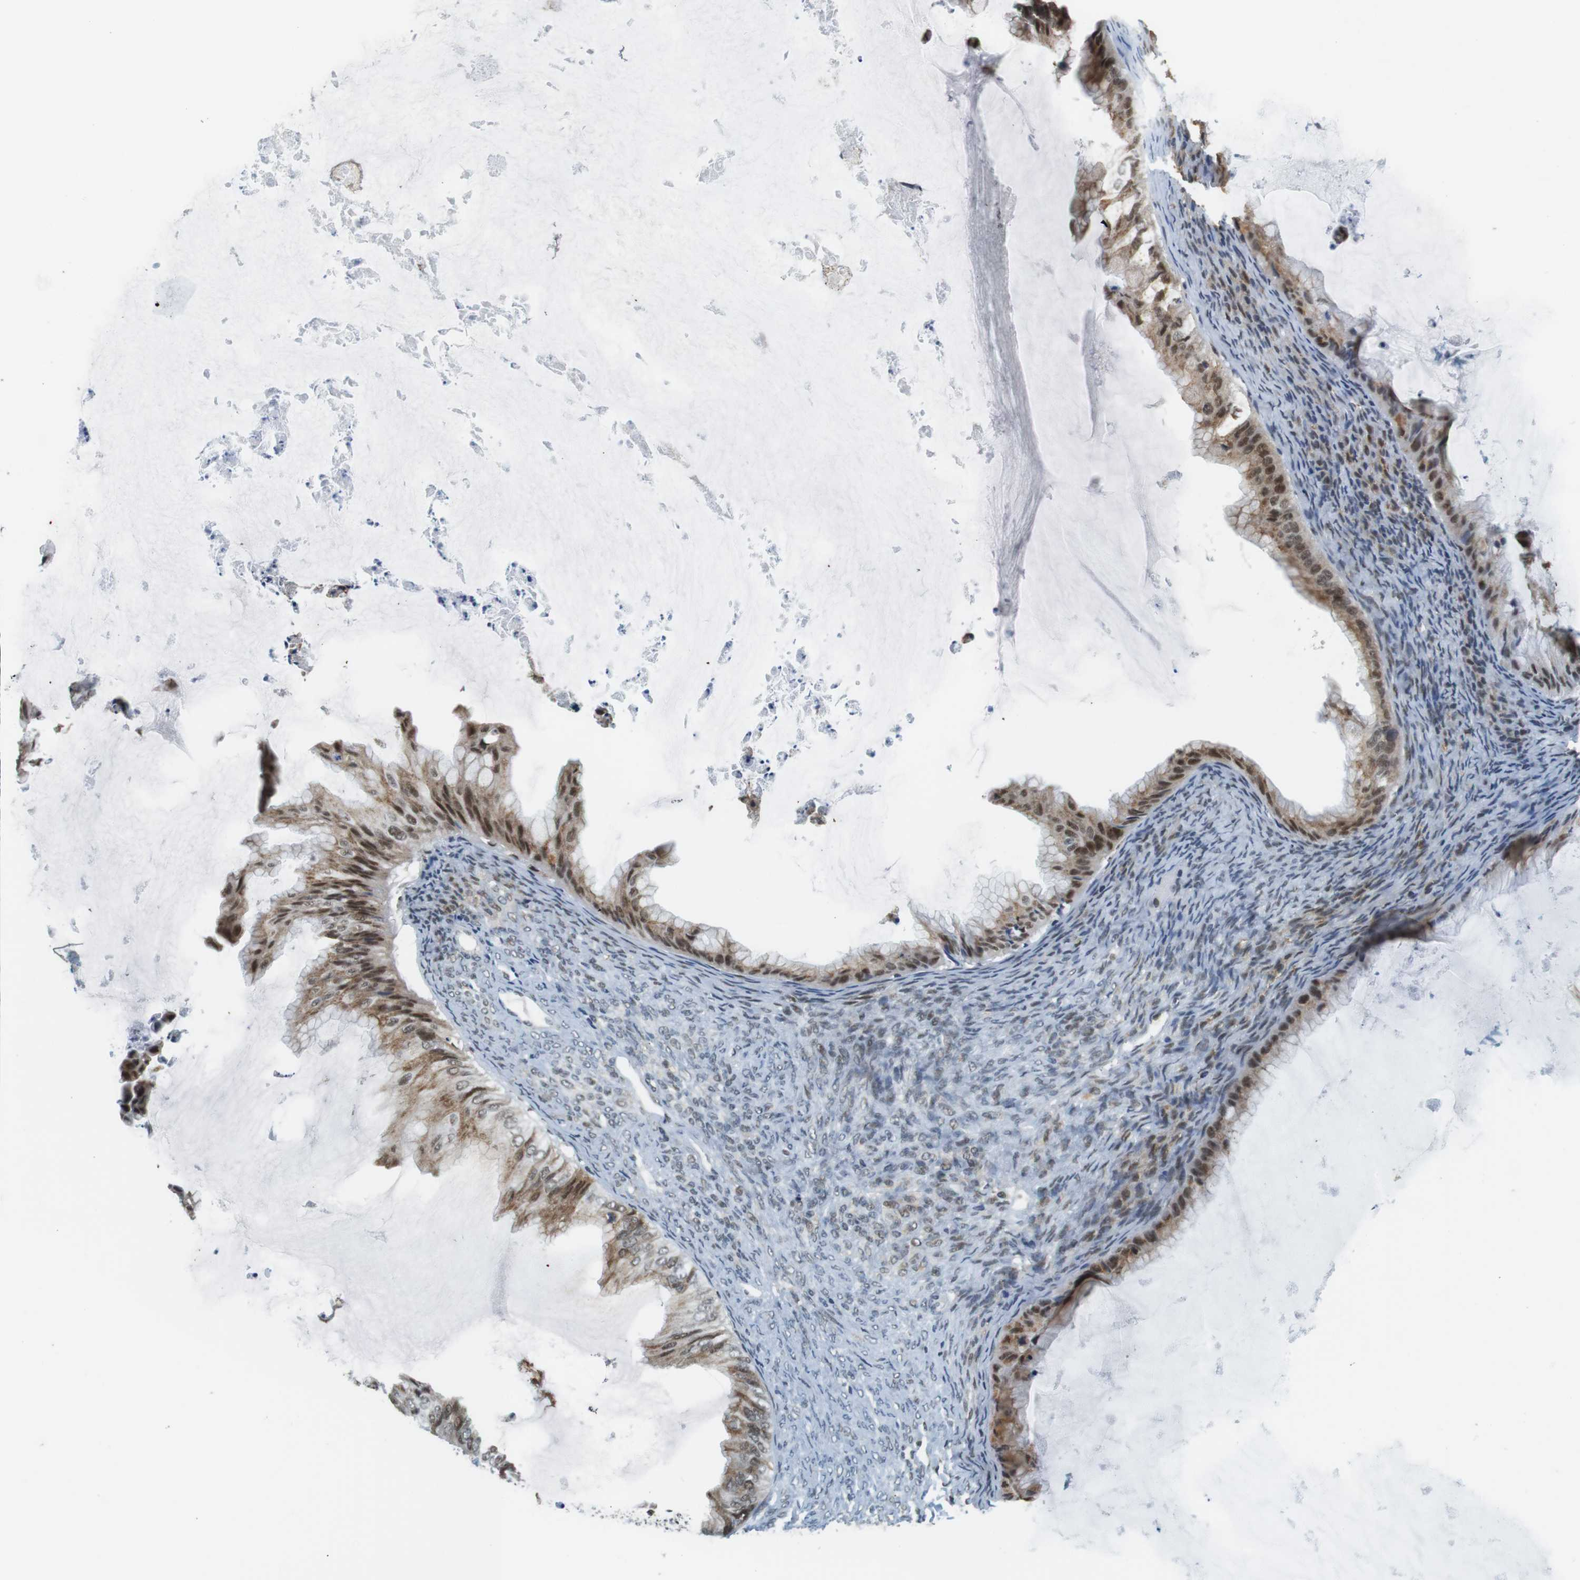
{"staining": {"intensity": "moderate", "quantity": "25%-75%", "location": "cytoplasmic/membranous,nuclear"}, "tissue": "ovarian cancer", "cell_type": "Tumor cells", "image_type": "cancer", "snomed": [{"axis": "morphology", "description": "Cystadenocarcinoma, mucinous, NOS"}, {"axis": "topography", "description": "Ovary"}], "caption": "Protein staining exhibits moderate cytoplasmic/membranous and nuclear positivity in approximately 25%-75% of tumor cells in ovarian cancer. Nuclei are stained in blue.", "gene": "RNF38", "patient": {"sex": "female", "age": 61}}